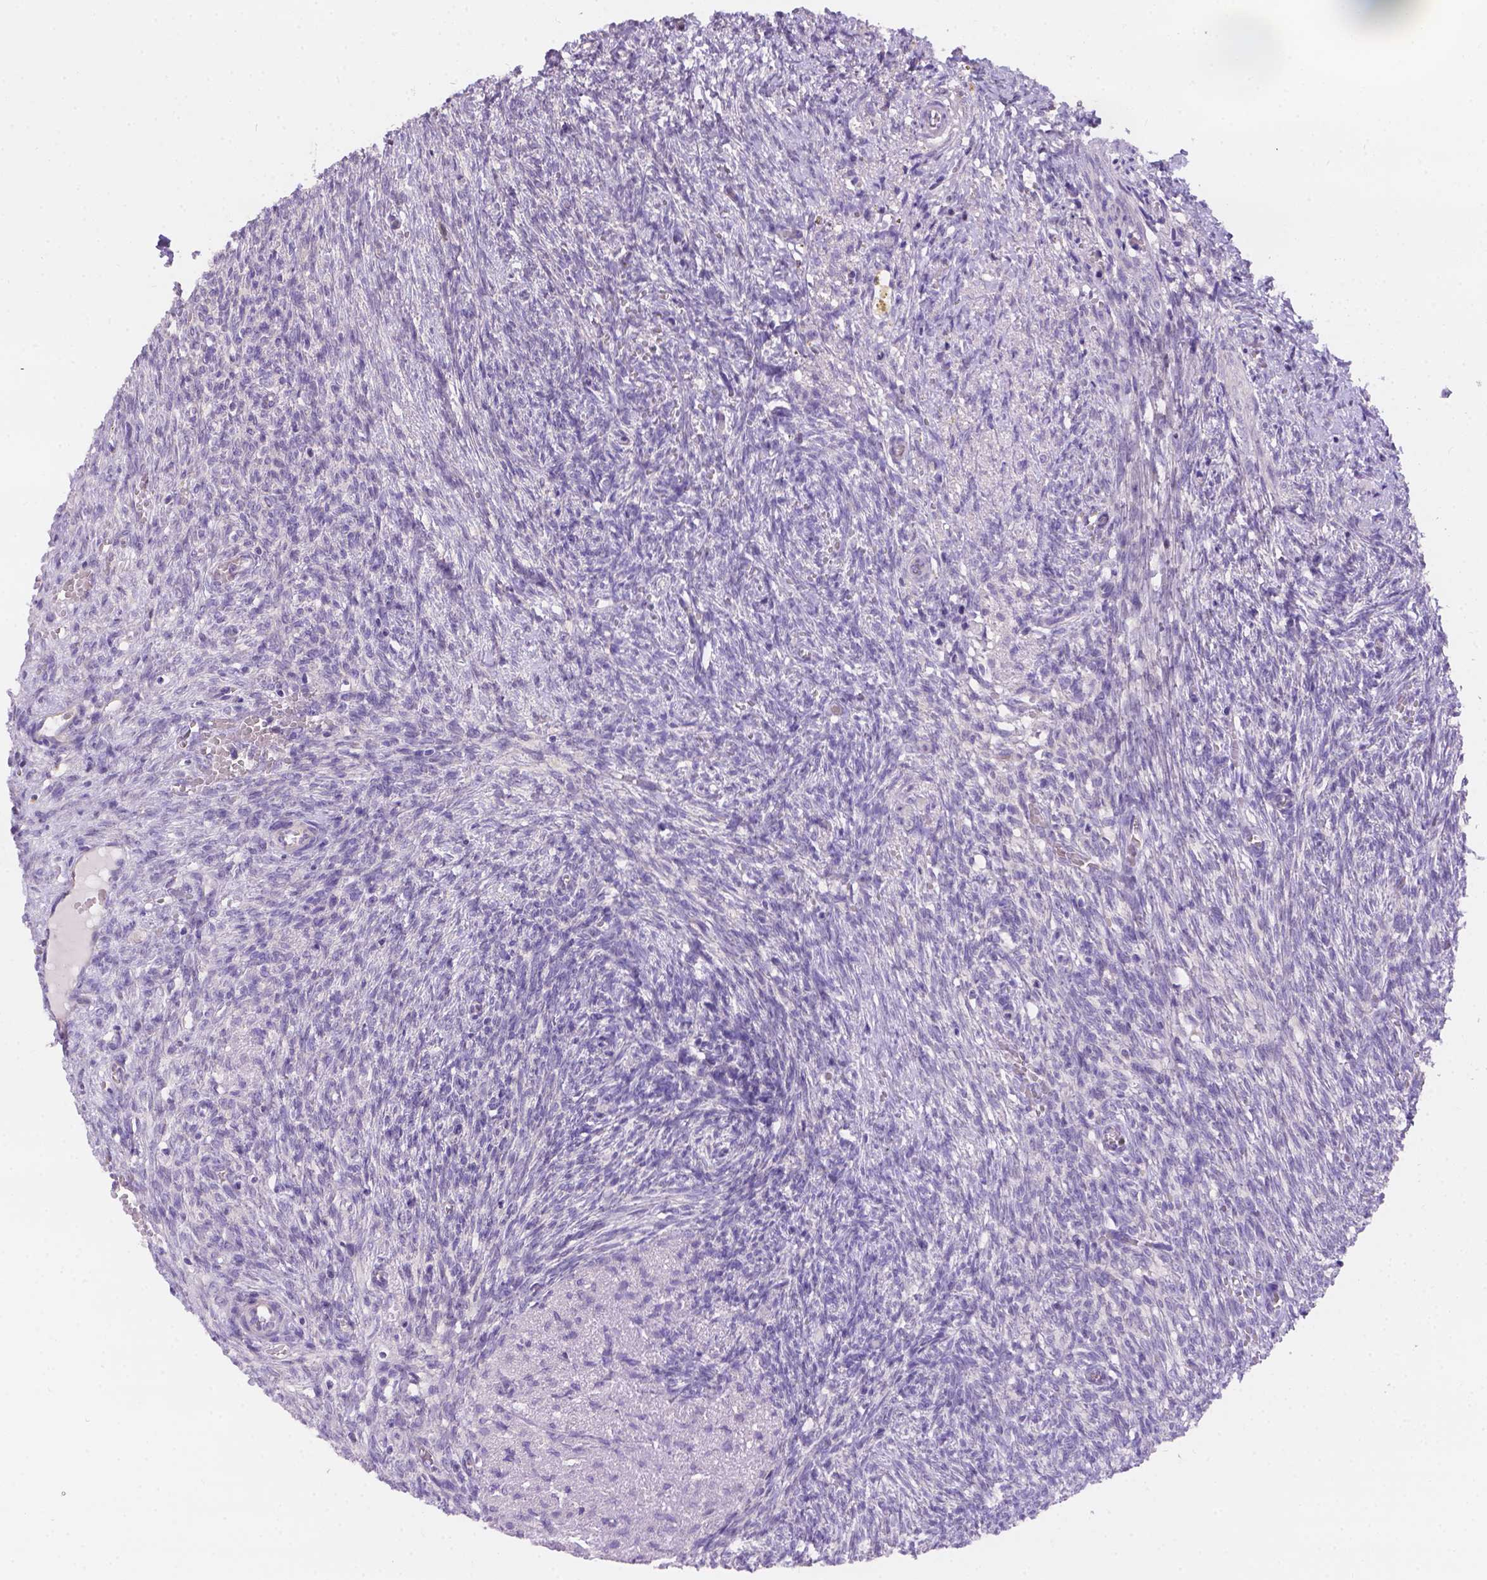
{"staining": {"intensity": "negative", "quantity": "none", "location": "none"}, "tissue": "ovary", "cell_type": "Follicle cells", "image_type": "normal", "snomed": [{"axis": "morphology", "description": "Normal tissue, NOS"}, {"axis": "topography", "description": "Ovary"}], "caption": "A photomicrograph of ovary stained for a protein displays no brown staining in follicle cells.", "gene": "CD96", "patient": {"sex": "female", "age": 46}}